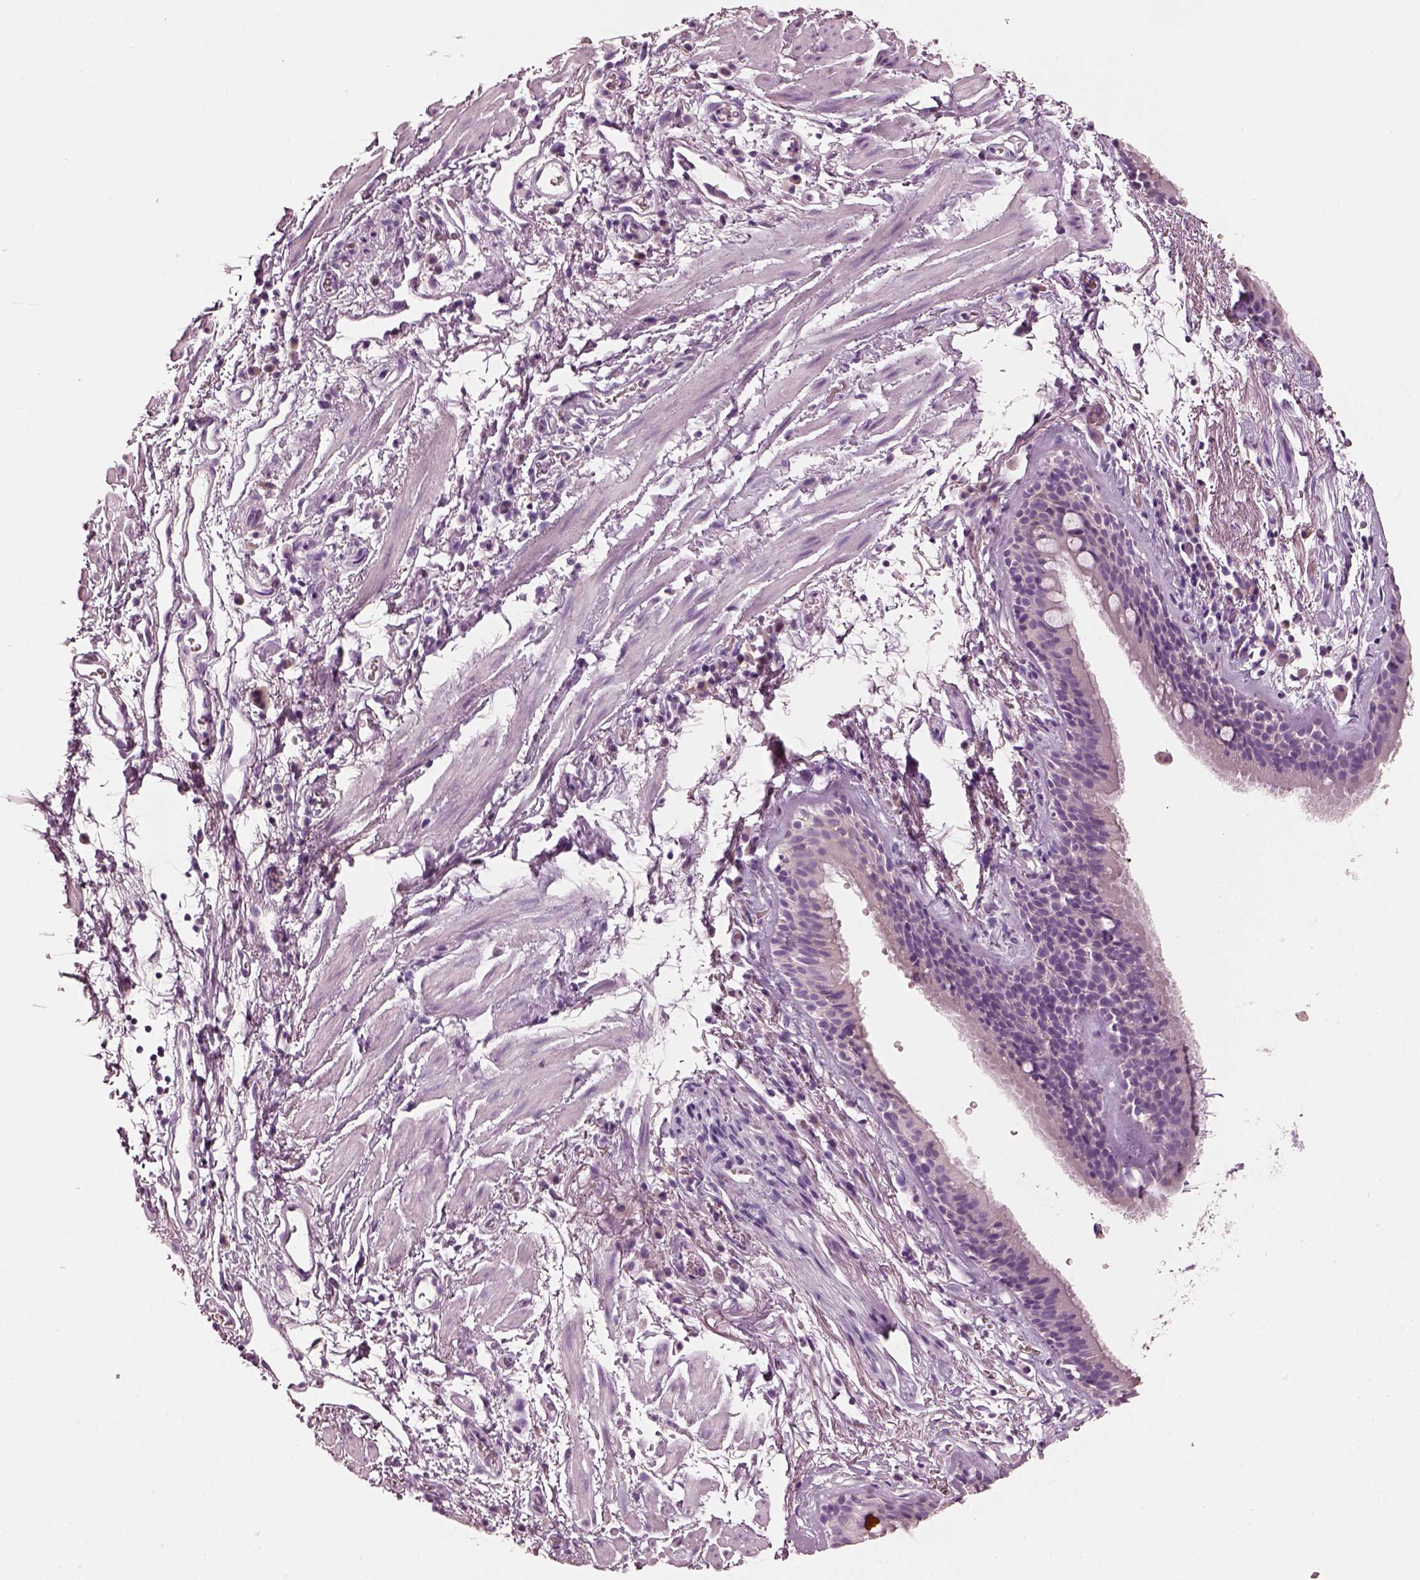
{"staining": {"intensity": "negative", "quantity": "none", "location": "none"}, "tissue": "bronchus", "cell_type": "Respiratory epithelial cells", "image_type": "normal", "snomed": [{"axis": "morphology", "description": "Normal tissue, NOS"}, {"axis": "topography", "description": "Cartilage tissue"}, {"axis": "topography", "description": "Bronchus"}], "caption": "Immunohistochemistry image of benign bronchus stained for a protein (brown), which exhibits no expression in respiratory epithelial cells.", "gene": "ELSPBP1", "patient": {"sex": "male", "age": 58}}